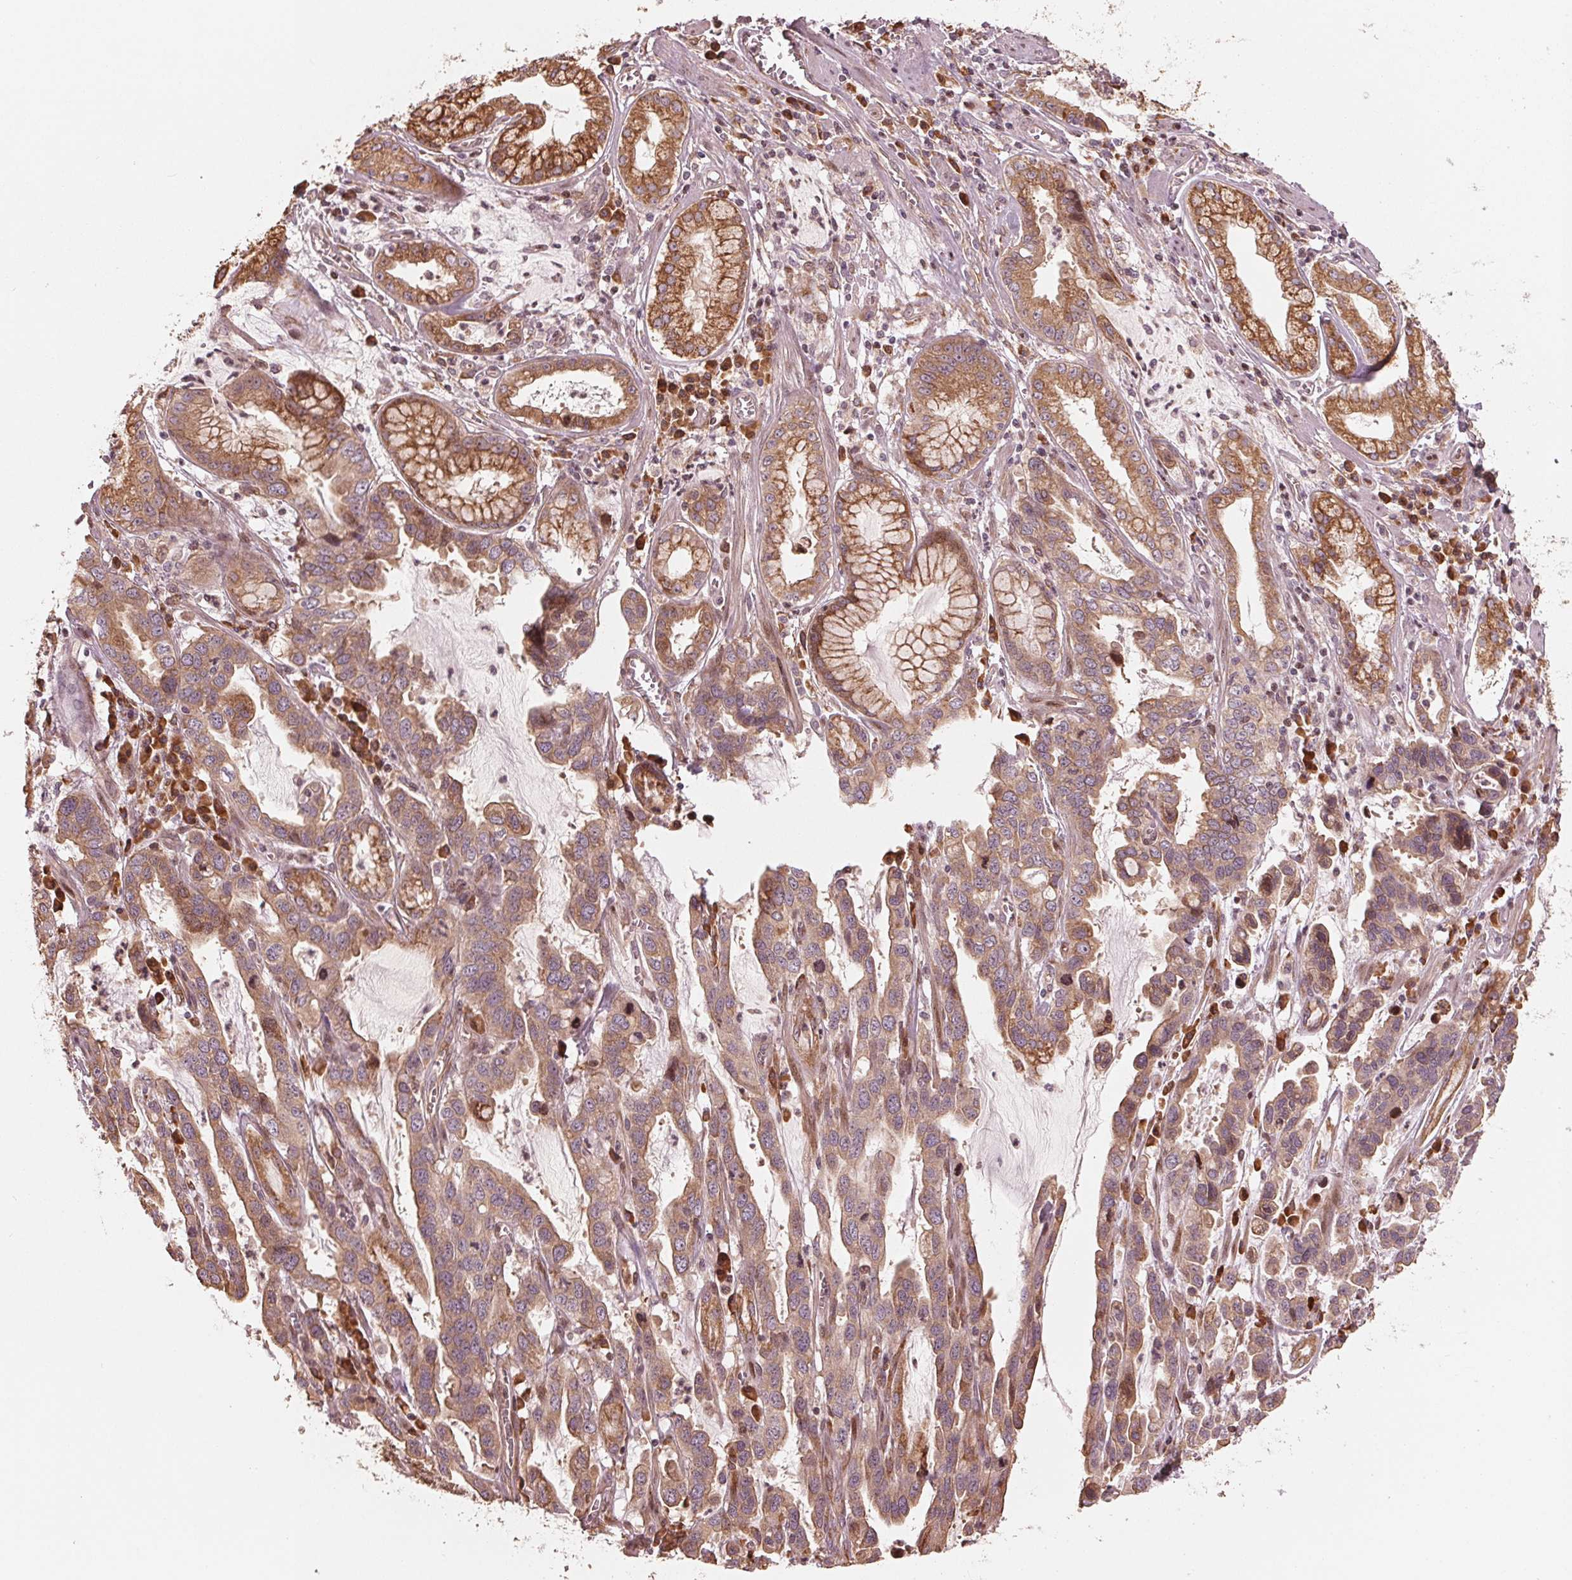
{"staining": {"intensity": "moderate", "quantity": ">75%", "location": "cytoplasmic/membranous"}, "tissue": "stomach cancer", "cell_type": "Tumor cells", "image_type": "cancer", "snomed": [{"axis": "morphology", "description": "Adenocarcinoma, NOS"}, {"axis": "topography", "description": "Stomach, lower"}], "caption": "A high-resolution image shows immunohistochemistry staining of stomach adenocarcinoma, which shows moderate cytoplasmic/membranous staining in about >75% of tumor cells.", "gene": "CMIP", "patient": {"sex": "female", "age": 76}}